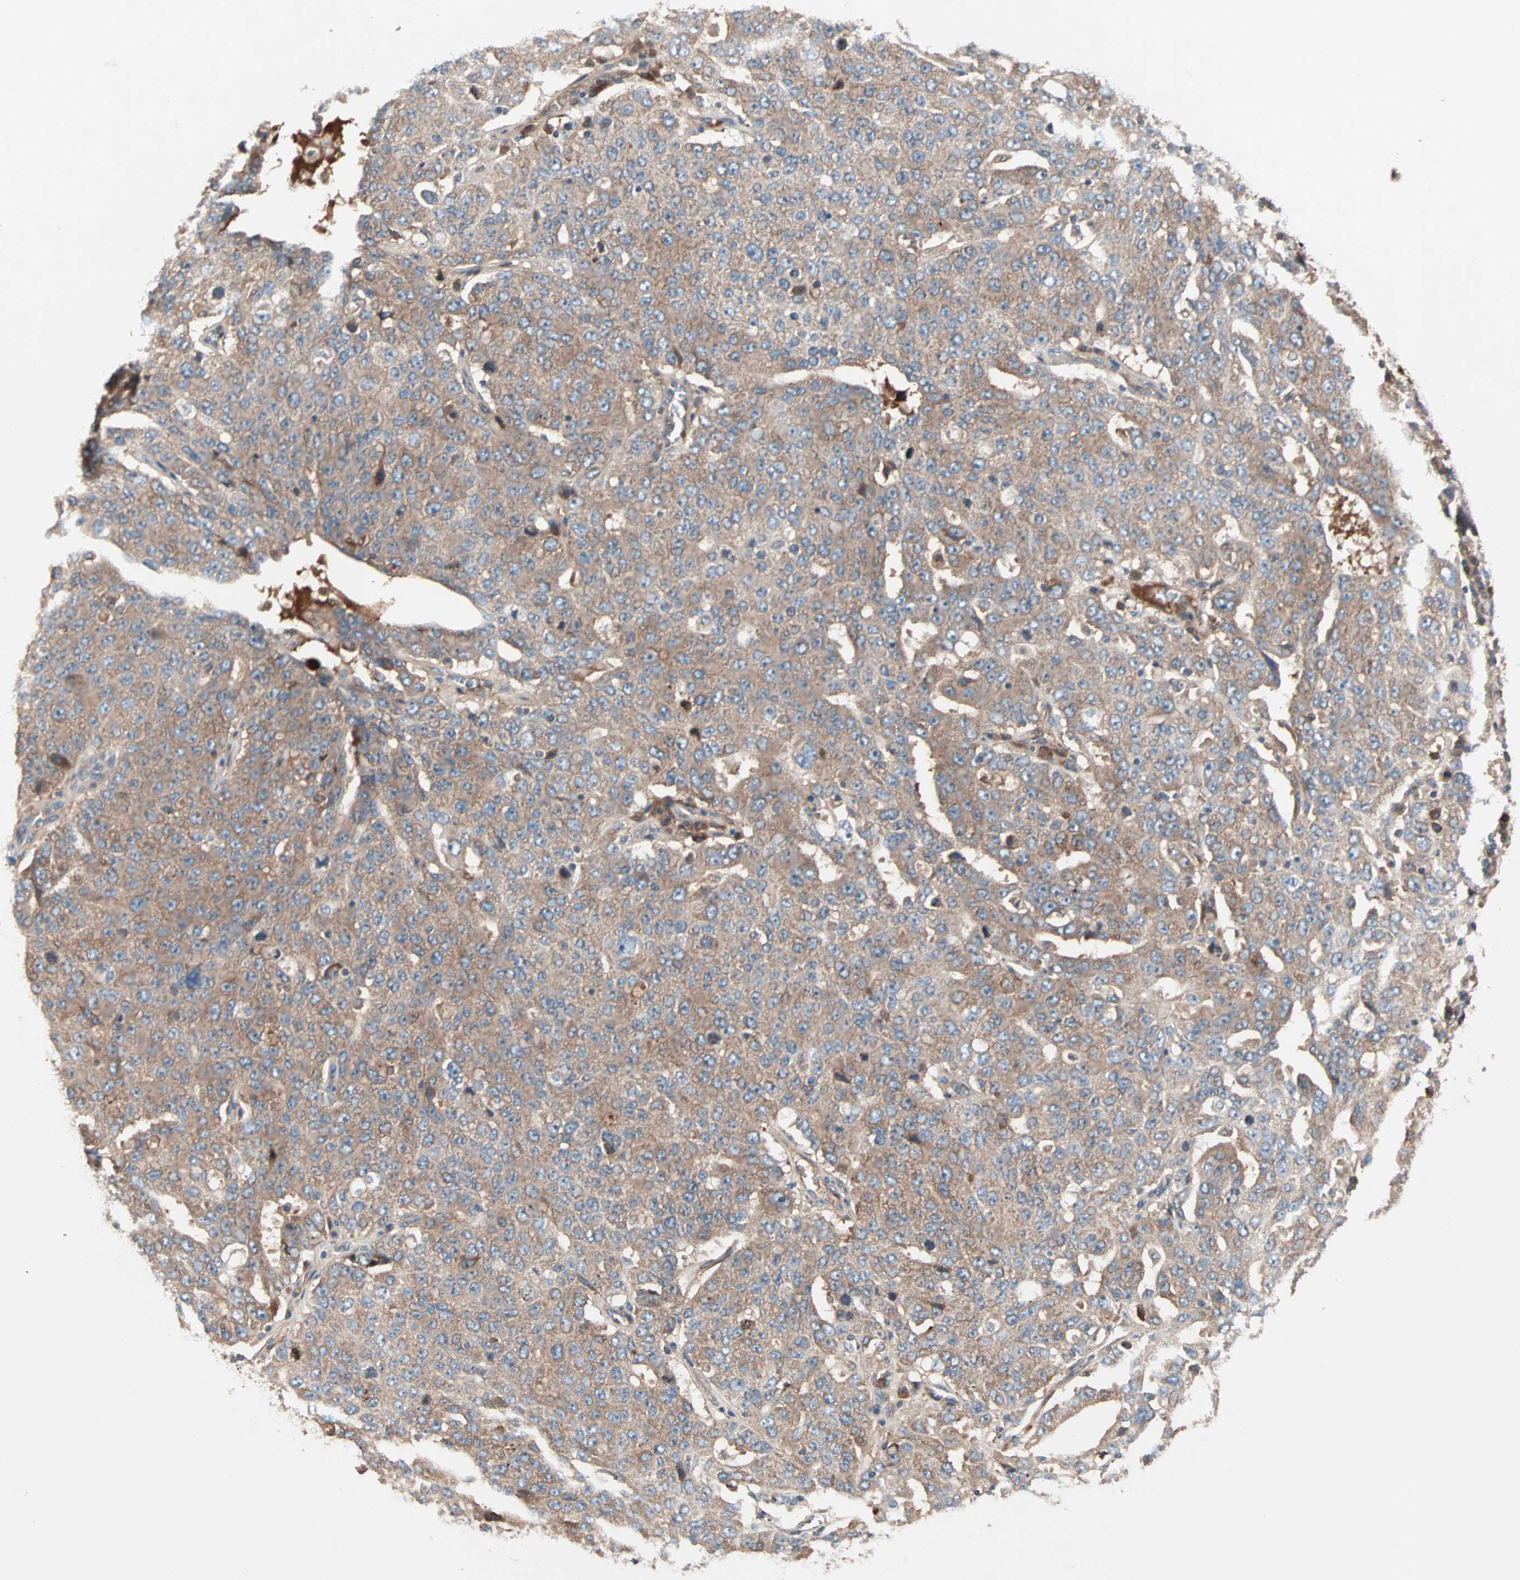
{"staining": {"intensity": "moderate", "quantity": ">75%", "location": "cytoplasmic/membranous"}, "tissue": "ovarian cancer", "cell_type": "Tumor cells", "image_type": "cancer", "snomed": [{"axis": "morphology", "description": "Carcinoma, endometroid"}, {"axis": "topography", "description": "Ovary"}], "caption": "IHC of endometroid carcinoma (ovarian) demonstrates medium levels of moderate cytoplasmic/membranous positivity in about >75% of tumor cells.", "gene": "CAD", "patient": {"sex": "female", "age": 62}}